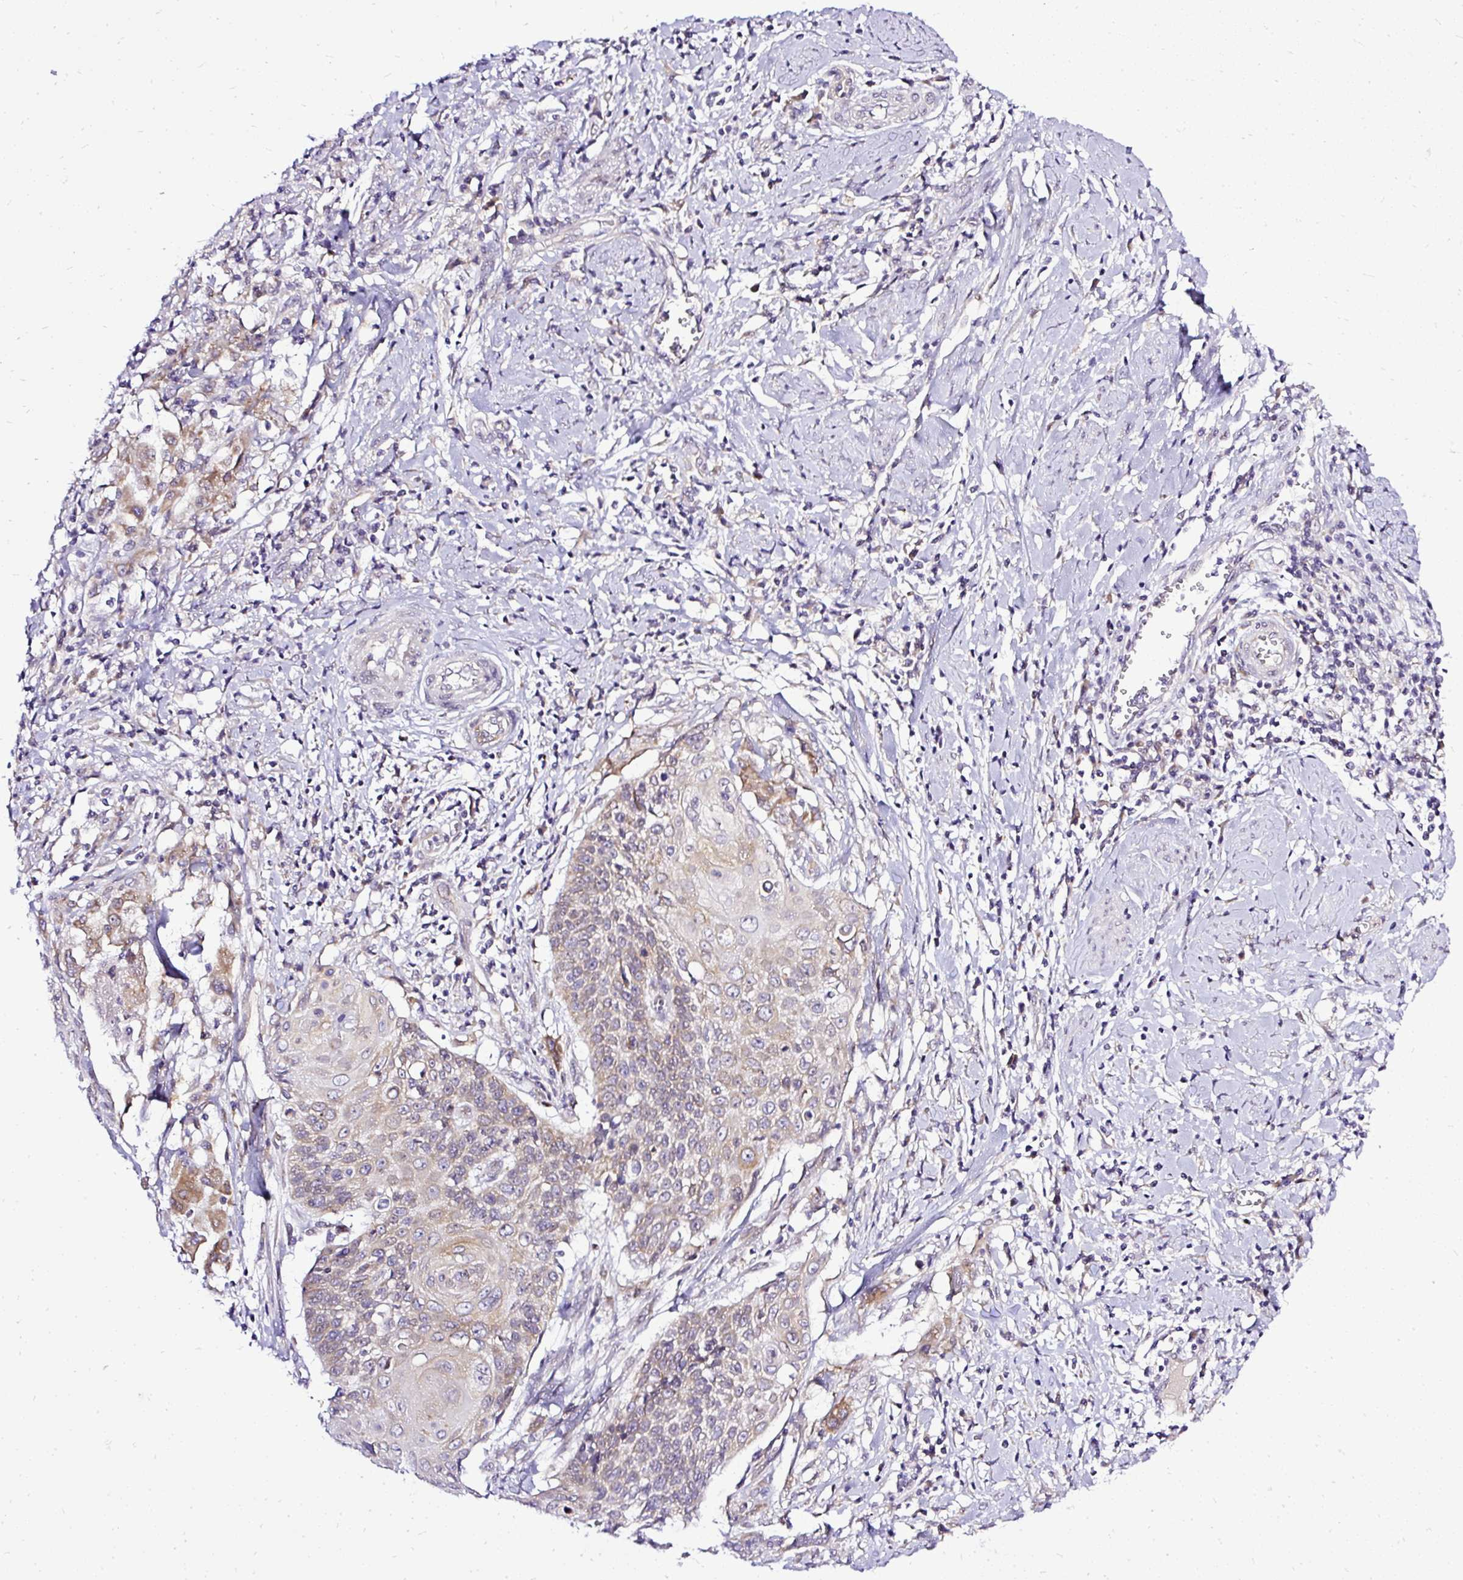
{"staining": {"intensity": "weak", "quantity": "25%-75%", "location": "cytoplasmic/membranous"}, "tissue": "cervical cancer", "cell_type": "Tumor cells", "image_type": "cancer", "snomed": [{"axis": "morphology", "description": "Squamous cell carcinoma, NOS"}, {"axis": "topography", "description": "Cervix"}], "caption": "Human cervical cancer stained for a protein (brown) shows weak cytoplasmic/membranous positive staining in approximately 25%-75% of tumor cells.", "gene": "AMFR", "patient": {"sex": "female", "age": 39}}